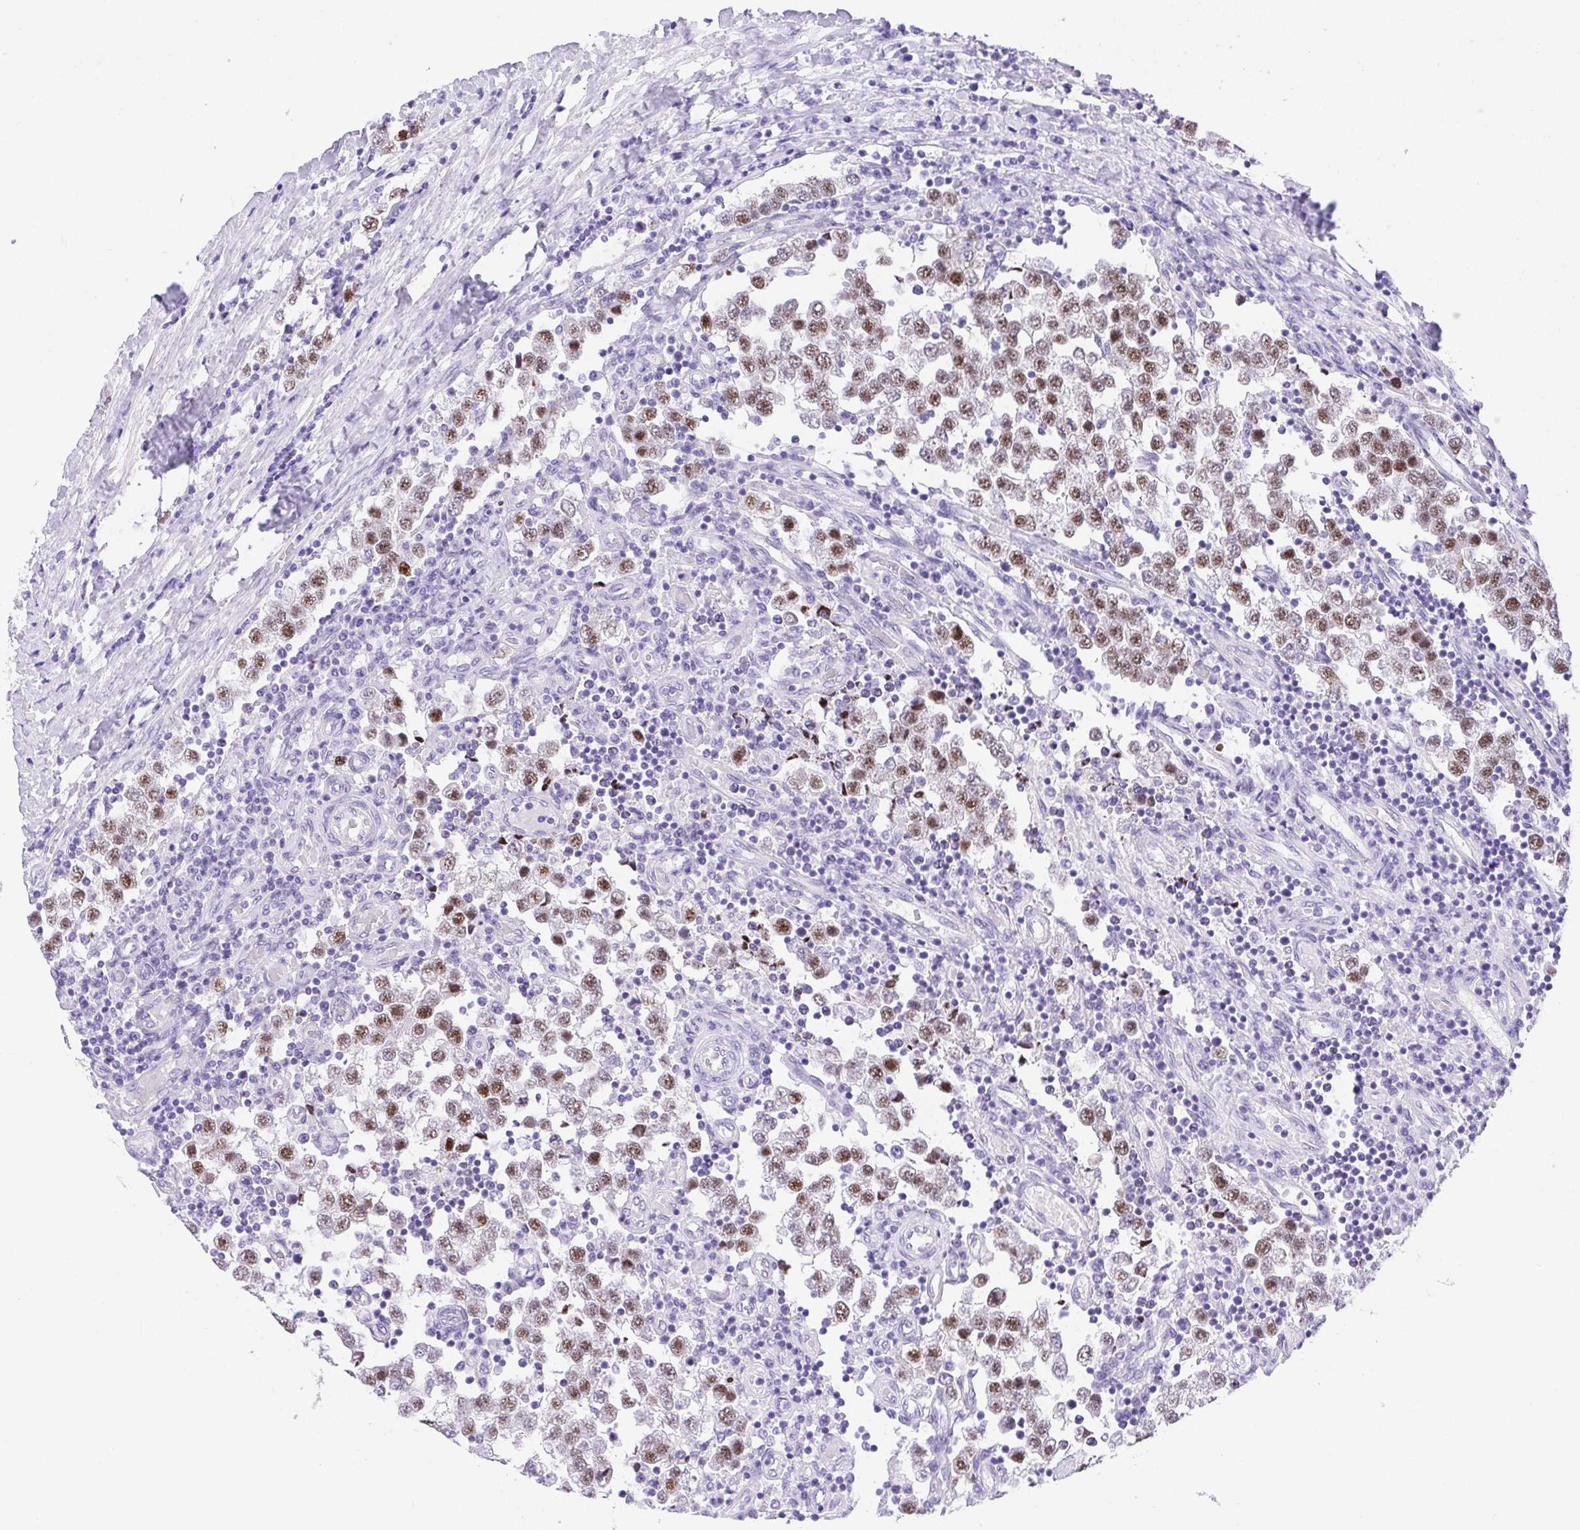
{"staining": {"intensity": "moderate", "quantity": ">75%", "location": "nuclear"}, "tissue": "testis cancer", "cell_type": "Tumor cells", "image_type": "cancer", "snomed": [{"axis": "morphology", "description": "Seminoma, NOS"}, {"axis": "topography", "description": "Testis"}], "caption": "IHC staining of testis seminoma, which exhibits medium levels of moderate nuclear positivity in approximately >75% of tumor cells indicating moderate nuclear protein expression. The staining was performed using DAB (3,3'-diaminobenzidine) (brown) for protein detection and nuclei were counterstained in hematoxylin (blue).", "gene": "LUZP4", "patient": {"sex": "male", "age": 34}}